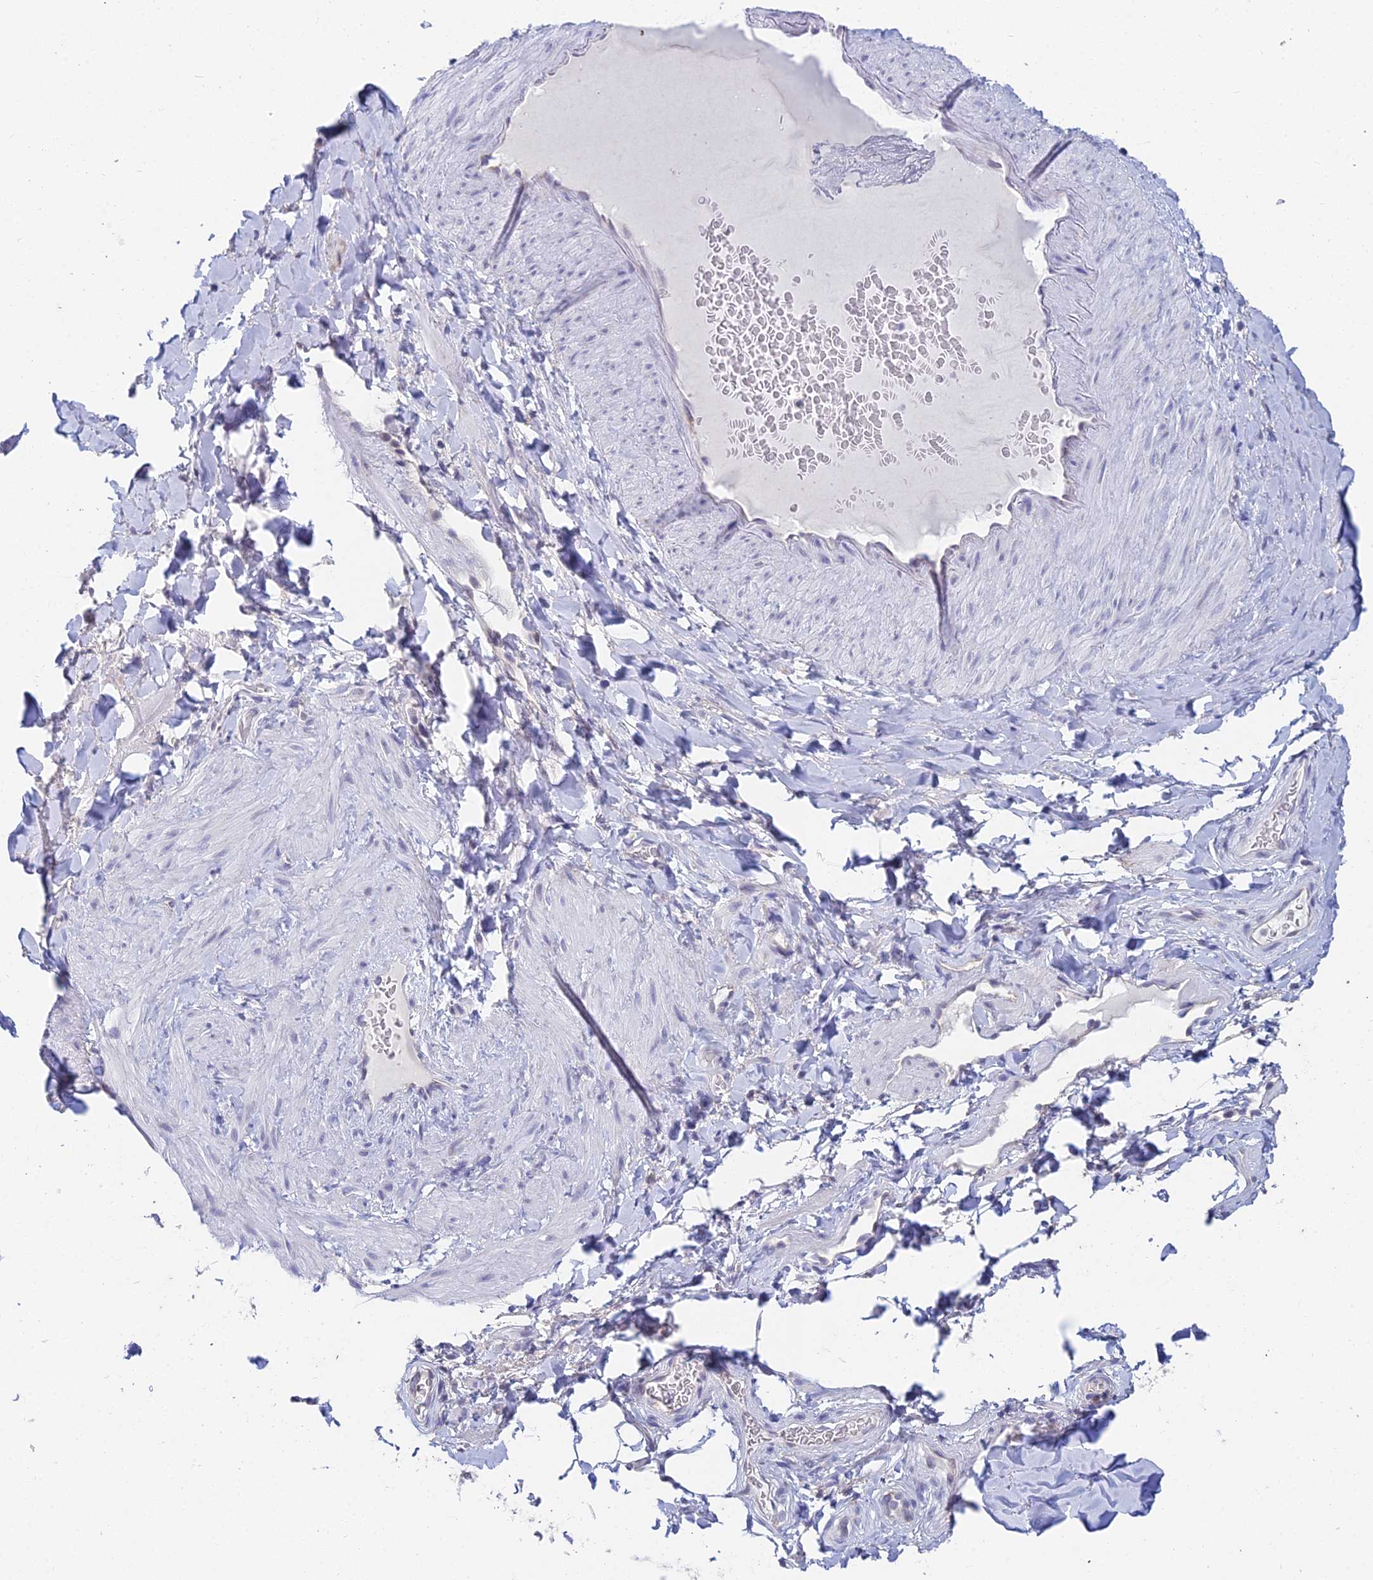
{"staining": {"intensity": "negative", "quantity": "none", "location": "none"}, "tissue": "adipose tissue", "cell_type": "Adipocytes", "image_type": "normal", "snomed": [{"axis": "morphology", "description": "Normal tissue, NOS"}, {"axis": "topography", "description": "Soft tissue"}, {"axis": "topography", "description": "Vascular tissue"}], "caption": "The photomicrograph displays no significant staining in adipocytes of adipose tissue.", "gene": "EEF2KMT", "patient": {"sex": "male", "age": 54}}